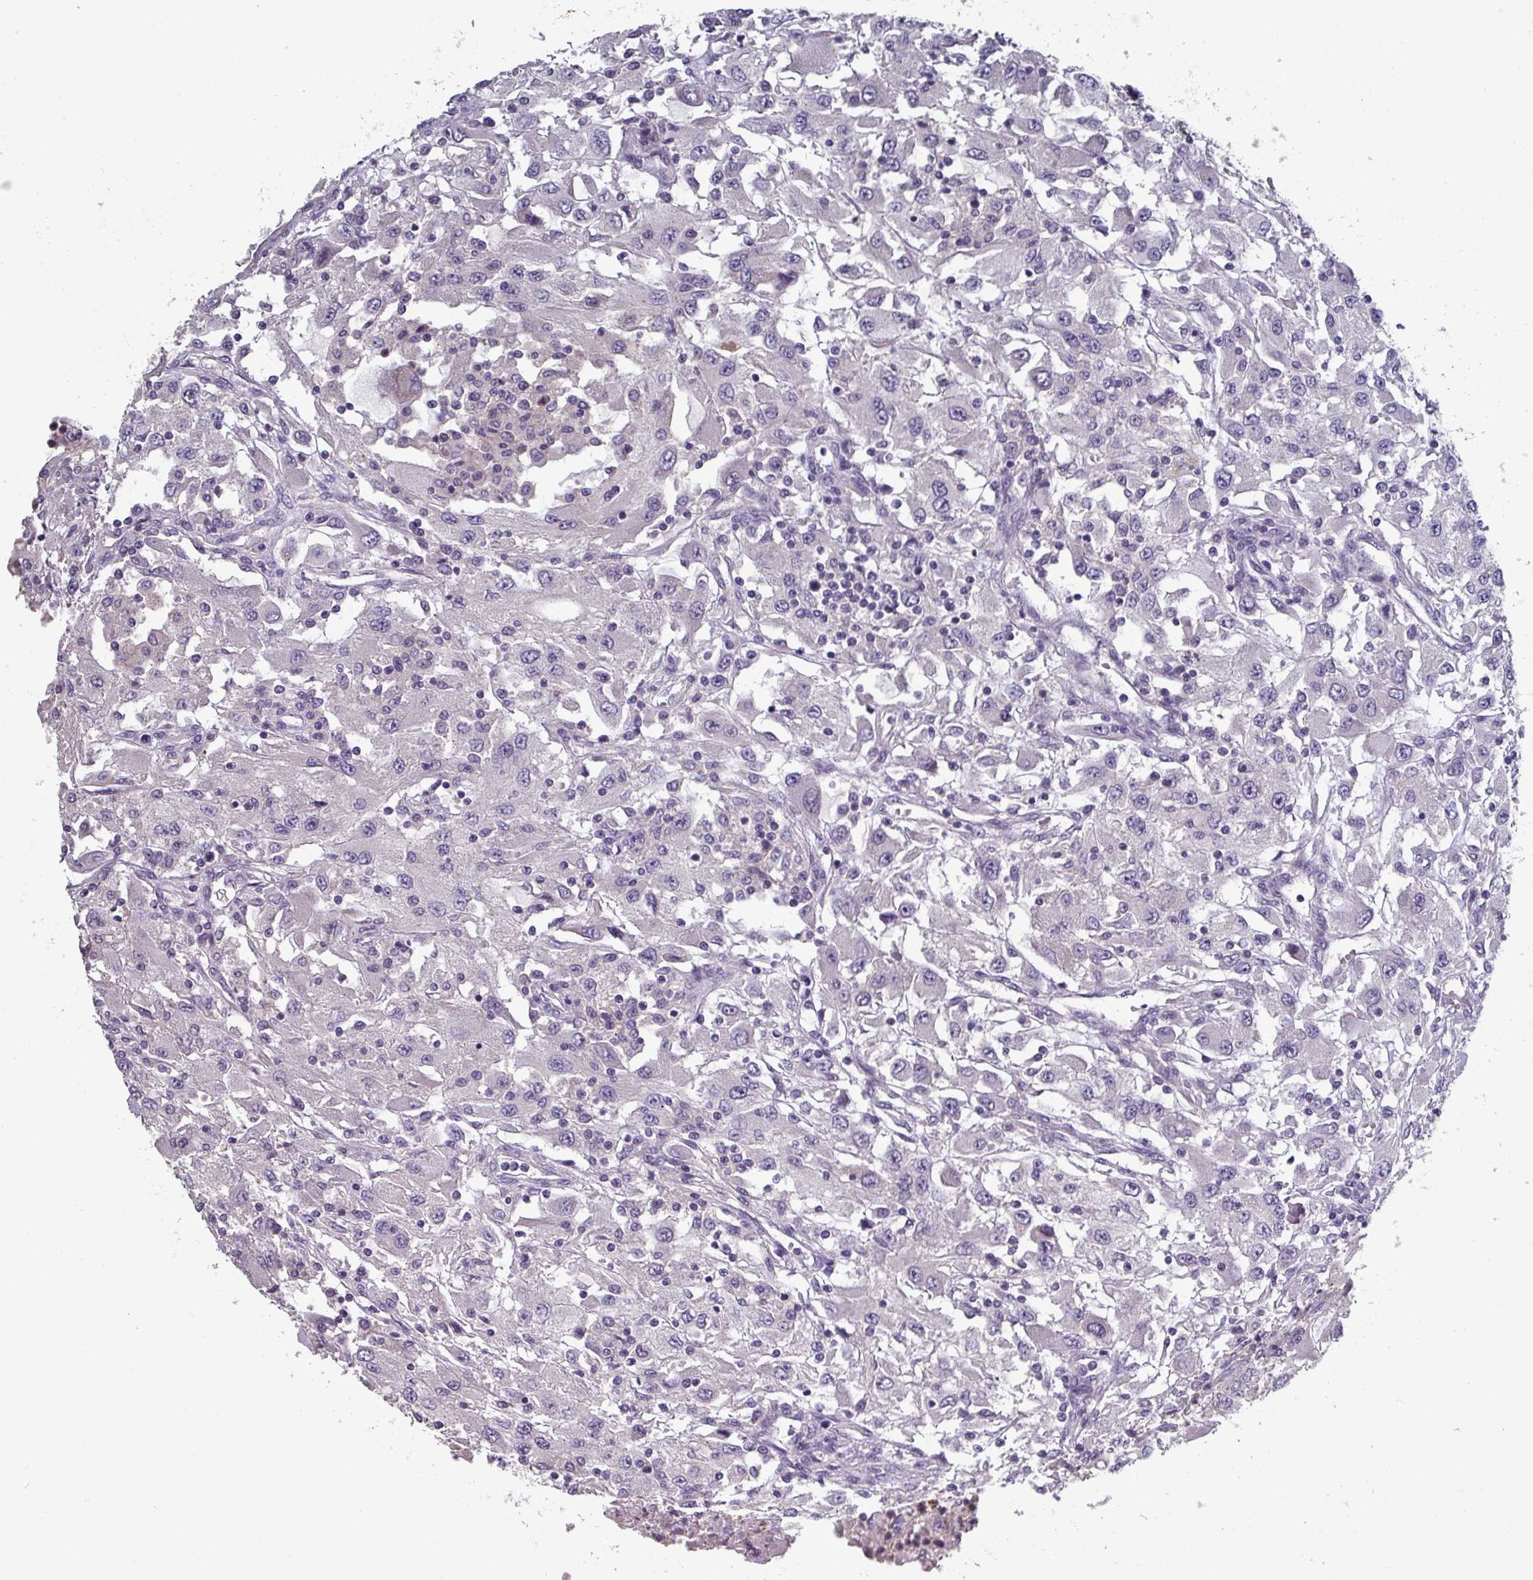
{"staining": {"intensity": "negative", "quantity": "none", "location": "none"}, "tissue": "renal cancer", "cell_type": "Tumor cells", "image_type": "cancer", "snomed": [{"axis": "morphology", "description": "Adenocarcinoma, NOS"}, {"axis": "topography", "description": "Kidney"}], "caption": "An immunohistochemistry histopathology image of renal cancer is shown. There is no staining in tumor cells of renal cancer. (DAB (3,3'-diaminobenzidine) immunohistochemistry (IHC), high magnification).", "gene": "PRAMEF8", "patient": {"sex": "female", "age": 67}}